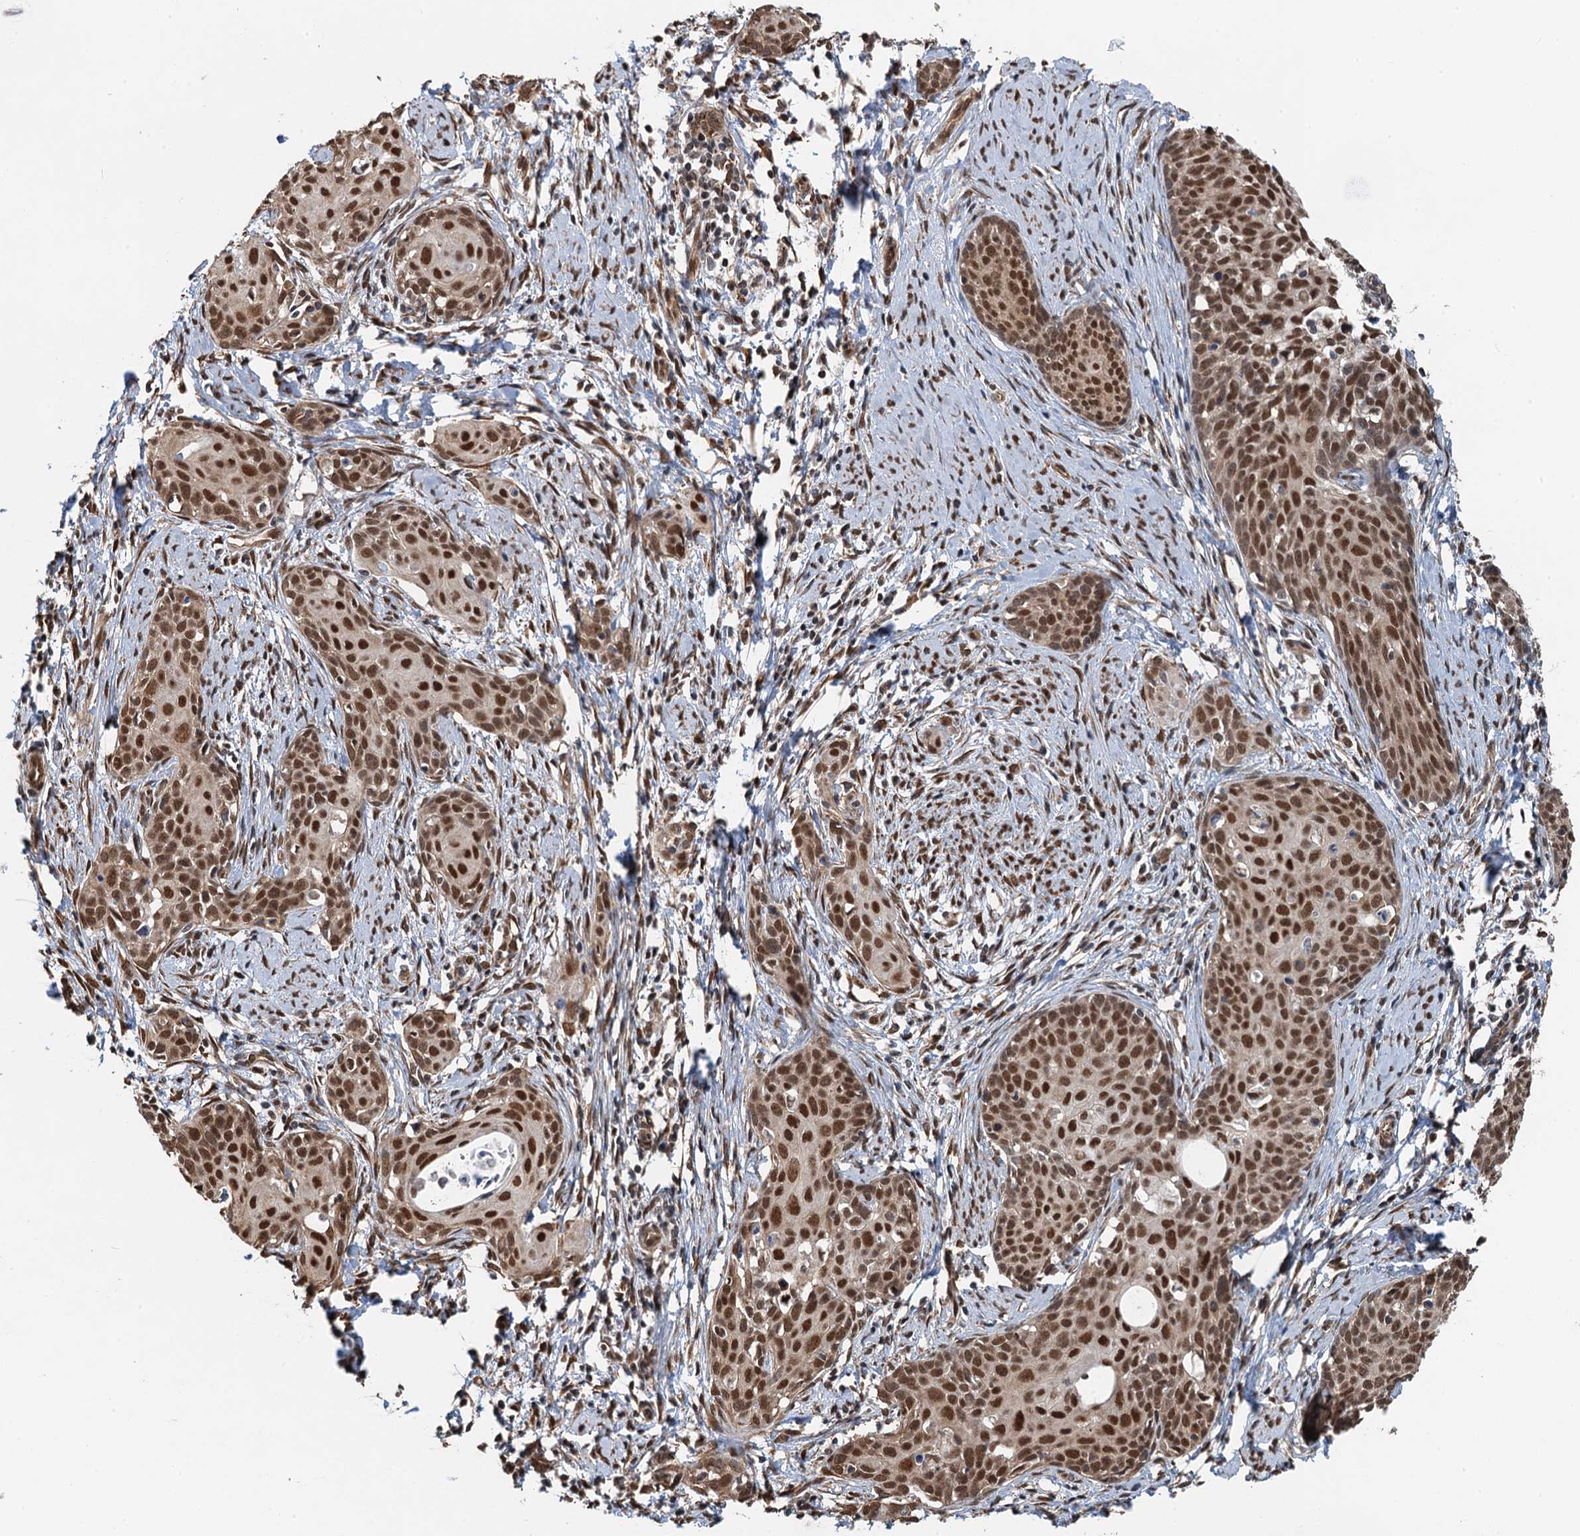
{"staining": {"intensity": "strong", "quantity": ">75%", "location": "nuclear"}, "tissue": "cervical cancer", "cell_type": "Tumor cells", "image_type": "cancer", "snomed": [{"axis": "morphology", "description": "Squamous cell carcinoma, NOS"}, {"axis": "topography", "description": "Cervix"}], "caption": "Cervical squamous cell carcinoma was stained to show a protein in brown. There is high levels of strong nuclear expression in about >75% of tumor cells.", "gene": "CFDP1", "patient": {"sex": "female", "age": 52}}